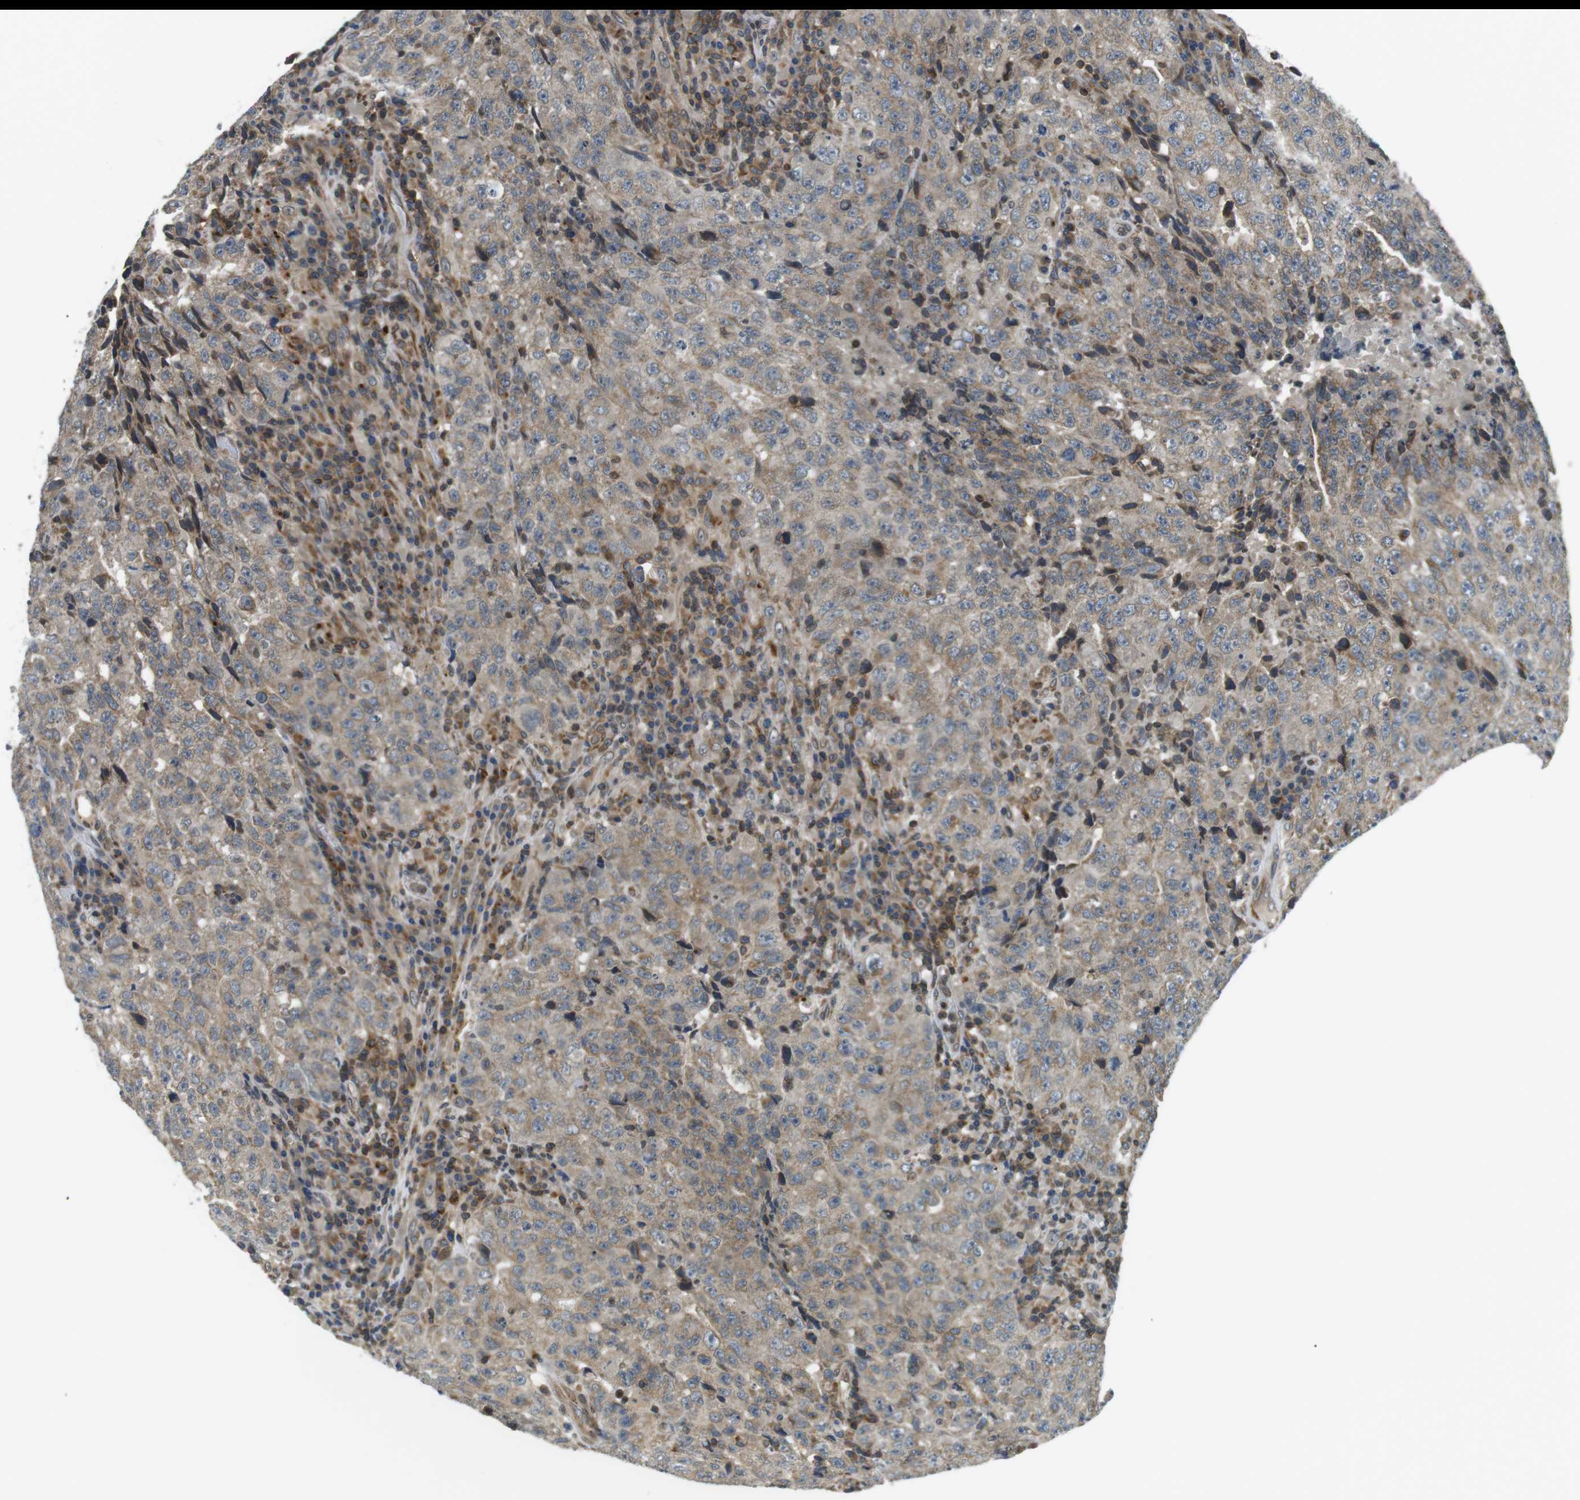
{"staining": {"intensity": "weak", "quantity": ">75%", "location": "cytoplasmic/membranous"}, "tissue": "testis cancer", "cell_type": "Tumor cells", "image_type": "cancer", "snomed": [{"axis": "morphology", "description": "Necrosis, NOS"}, {"axis": "morphology", "description": "Carcinoma, Embryonal, NOS"}, {"axis": "topography", "description": "Testis"}], "caption": "Immunohistochemical staining of testis cancer exhibits low levels of weak cytoplasmic/membranous protein expression in approximately >75% of tumor cells.", "gene": "TMX4", "patient": {"sex": "male", "age": 19}}